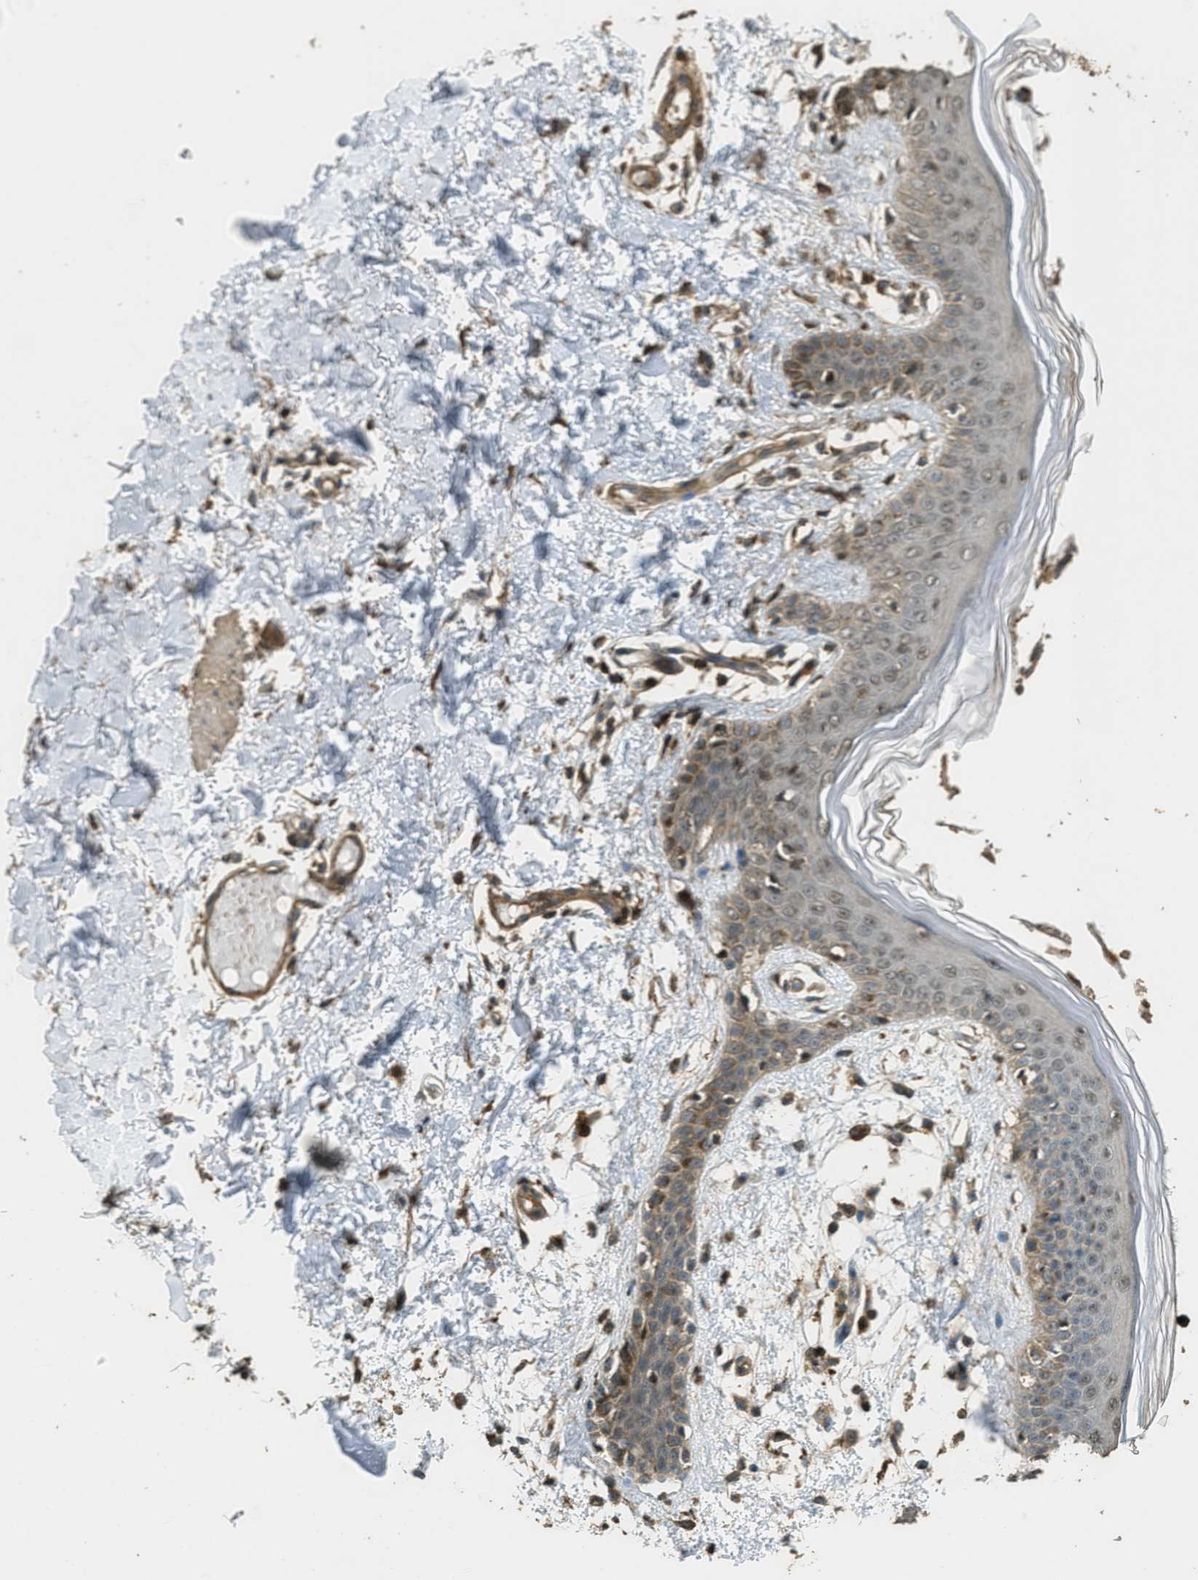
{"staining": {"intensity": "moderate", "quantity": ">75%", "location": "cytoplasmic/membranous"}, "tissue": "skin", "cell_type": "Fibroblasts", "image_type": "normal", "snomed": [{"axis": "morphology", "description": "Normal tissue, NOS"}, {"axis": "topography", "description": "Skin"}], "caption": "IHC photomicrograph of unremarkable human skin stained for a protein (brown), which shows medium levels of moderate cytoplasmic/membranous positivity in about >75% of fibroblasts.", "gene": "PPP6R3", "patient": {"sex": "male", "age": 53}}